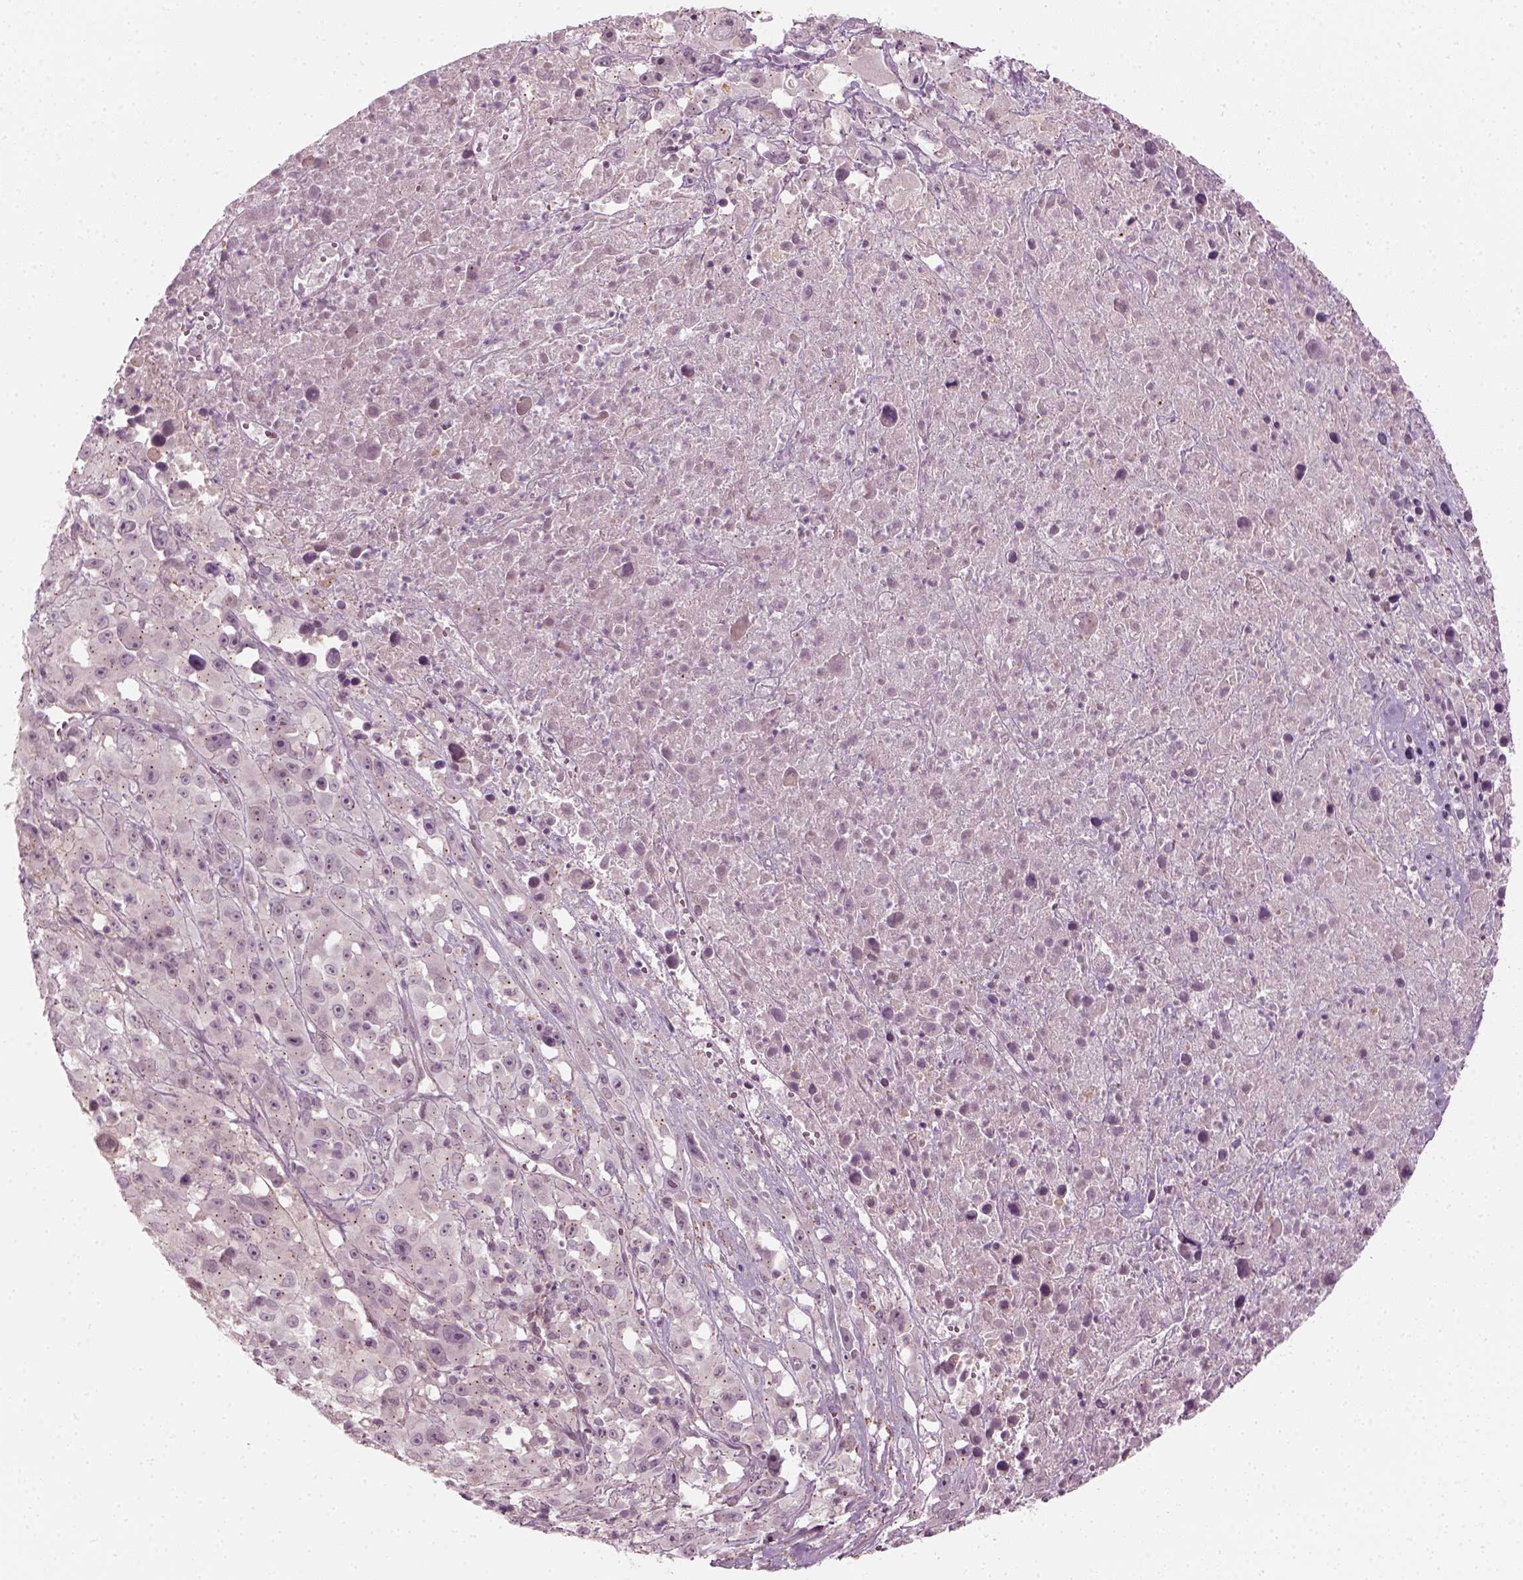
{"staining": {"intensity": "negative", "quantity": "none", "location": "none"}, "tissue": "melanoma", "cell_type": "Tumor cells", "image_type": "cancer", "snomed": [{"axis": "morphology", "description": "Malignant melanoma, Metastatic site"}, {"axis": "topography", "description": "Soft tissue"}], "caption": "Immunohistochemistry (IHC) micrograph of human malignant melanoma (metastatic site) stained for a protein (brown), which exhibits no positivity in tumor cells.", "gene": "MLIP", "patient": {"sex": "male", "age": 50}}